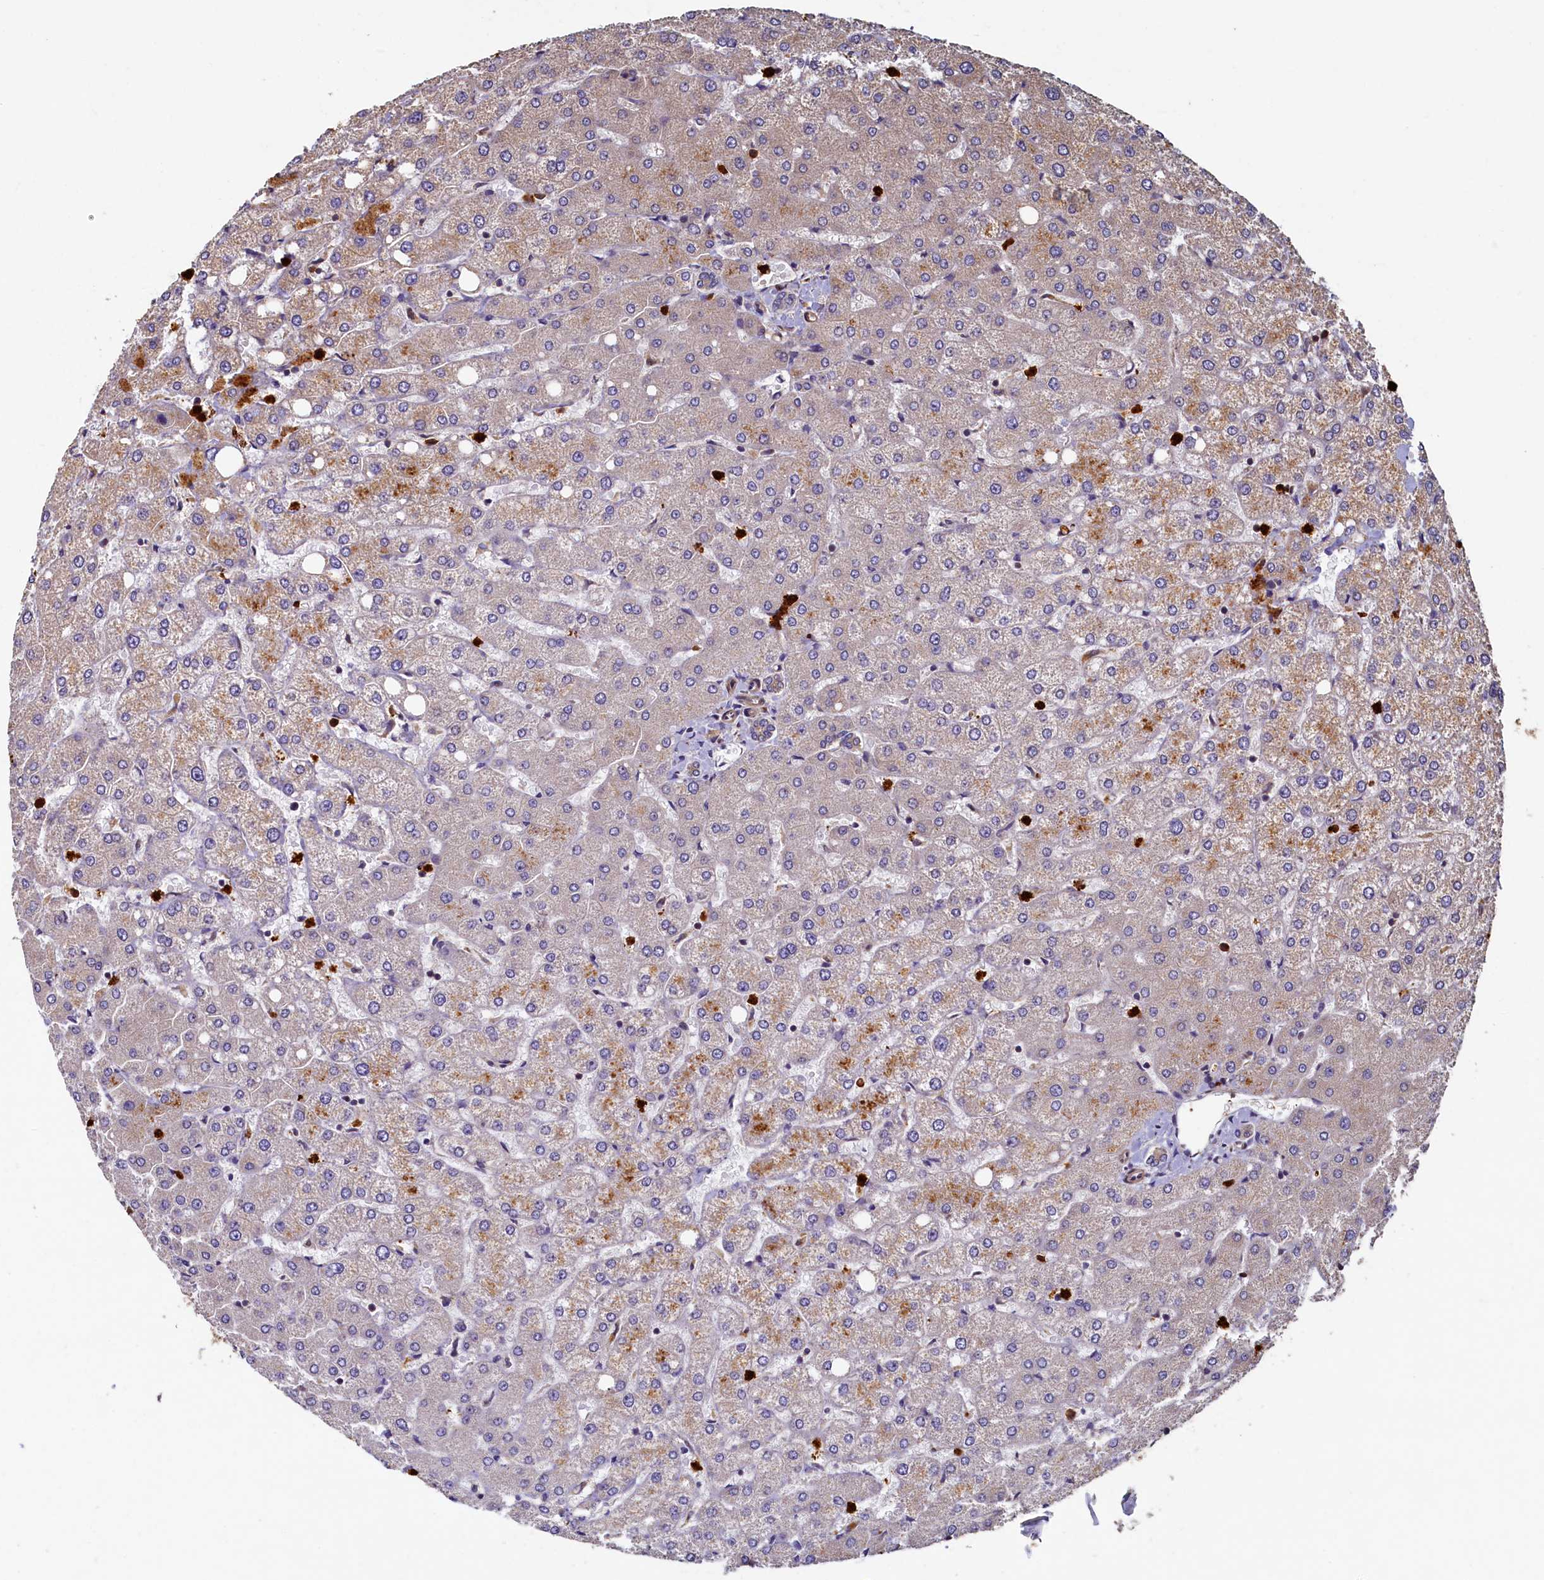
{"staining": {"intensity": "weak", "quantity": "25%-75%", "location": "cytoplasmic/membranous"}, "tissue": "liver", "cell_type": "Cholangiocytes", "image_type": "normal", "snomed": [{"axis": "morphology", "description": "Normal tissue, NOS"}, {"axis": "topography", "description": "Liver"}], "caption": "Immunohistochemical staining of benign liver demonstrates weak cytoplasmic/membranous protein positivity in about 25%-75% of cholangiocytes. The staining is performed using DAB brown chromogen to label protein expression. The nuclei are counter-stained blue using hematoxylin.", "gene": "CCDC102B", "patient": {"sex": "female", "age": 54}}